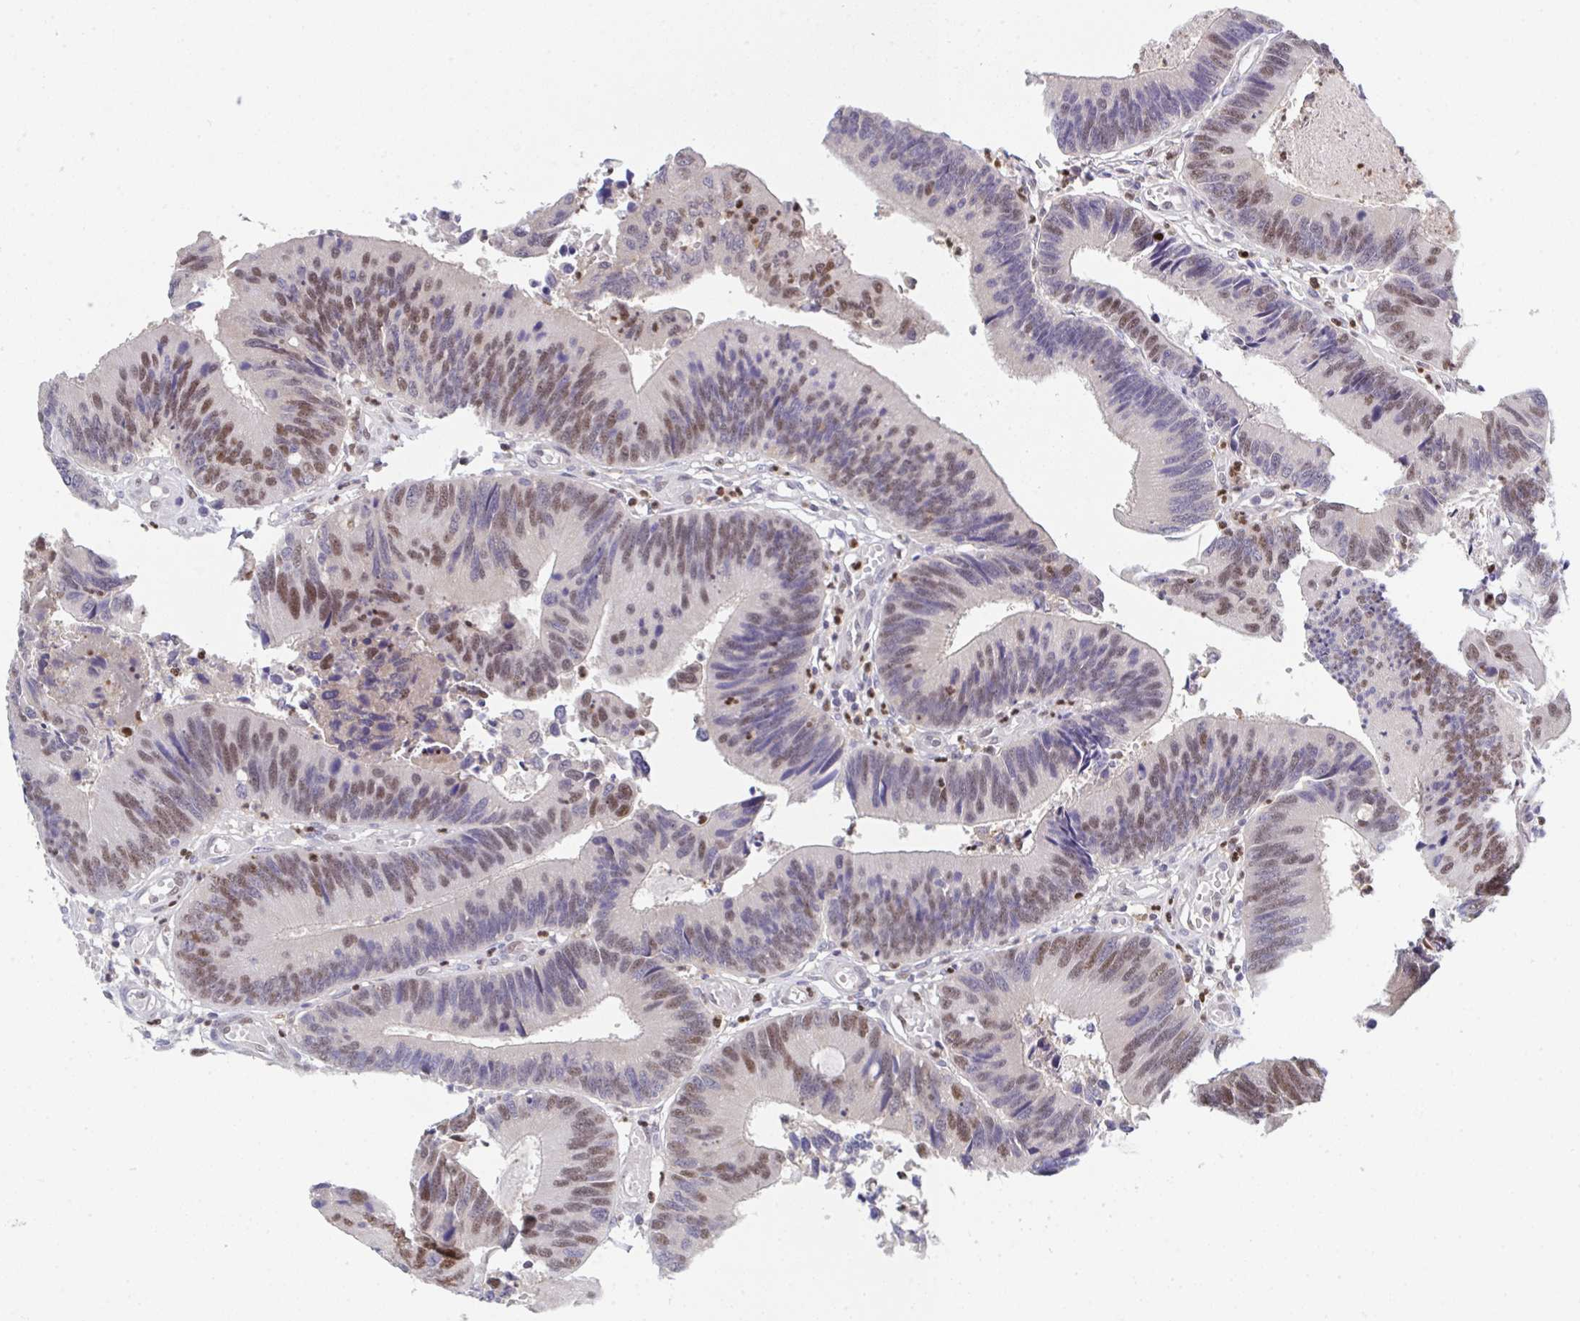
{"staining": {"intensity": "moderate", "quantity": "25%-75%", "location": "nuclear"}, "tissue": "colorectal cancer", "cell_type": "Tumor cells", "image_type": "cancer", "snomed": [{"axis": "morphology", "description": "Adenocarcinoma, NOS"}, {"axis": "topography", "description": "Colon"}], "caption": "High-magnification brightfield microscopy of adenocarcinoma (colorectal) stained with DAB (3,3'-diaminobenzidine) (brown) and counterstained with hematoxylin (blue). tumor cells exhibit moderate nuclear expression is present in approximately25%-75% of cells.", "gene": "JDP2", "patient": {"sex": "female", "age": 67}}